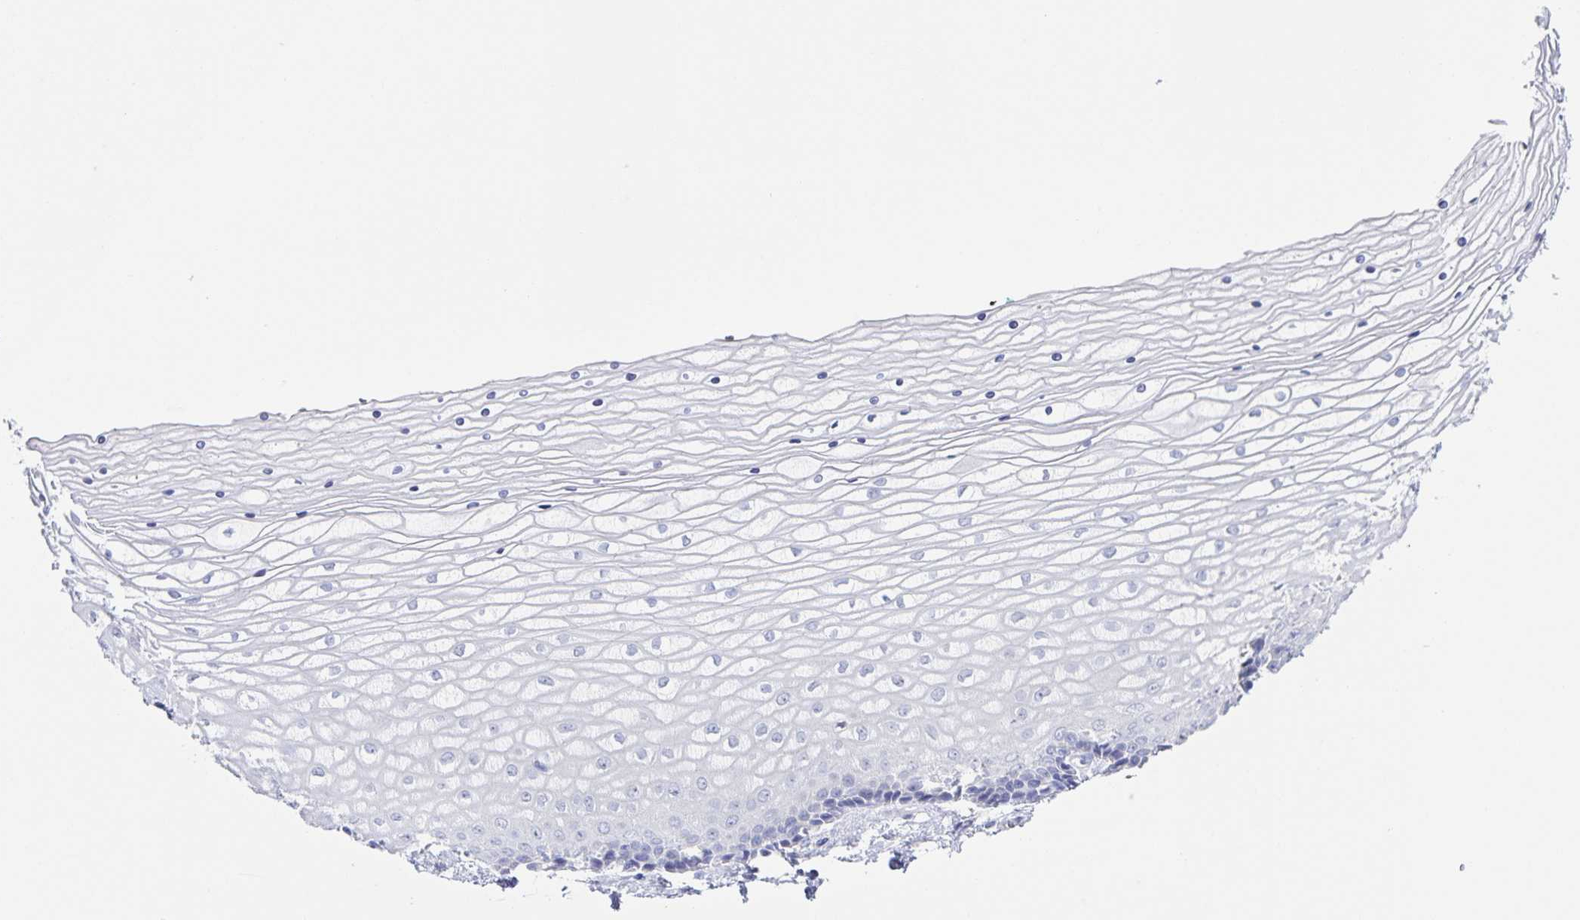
{"staining": {"intensity": "negative", "quantity": "none", "location": "none"}, "tissue": "vagina", "cell_type": "Squamous epithelial cells", "image_type": "normal", "snomed": [{"axis": "morphology", "description": "Normal tissue, NOS"}, {"axis": "topography", "description": "Vagina"}], "caption": "The histopathology image exhibits no significant expression in squamous epithelial cells of vagina.", "gene": "RPL36A", "patient": {"sex": "female", "age": 45}}